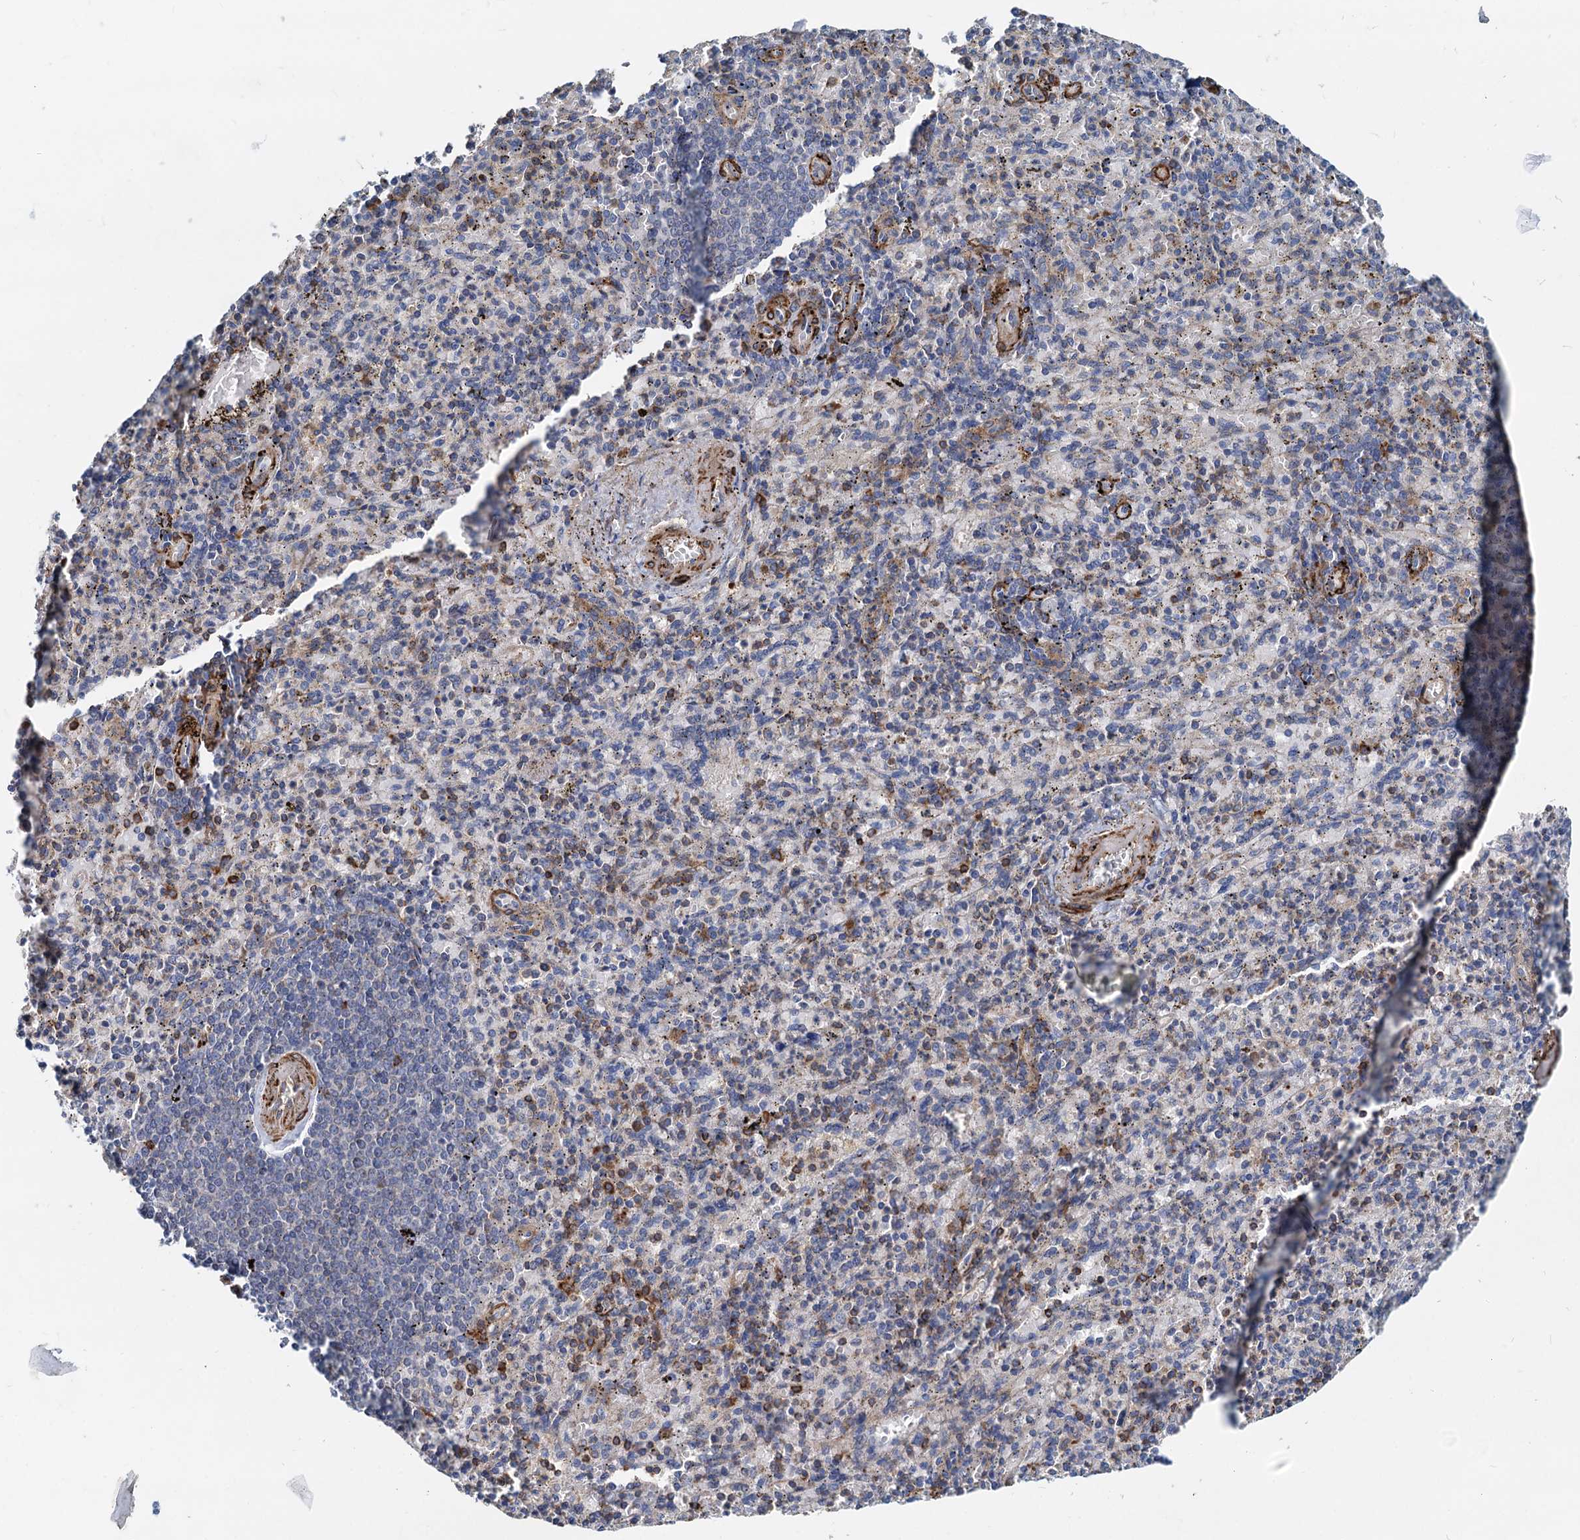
{"staining": {"intensity": "moderate", "quantity": "<25%", "location": "cytoplasmic/membranous"}, "tissue": "spleen", "cell_type": "Cells in red pulp", "image_type": "normal", "snomed": [{"axis": "morphology", "description": "Normal tissue, NOS"}, {"axis": "topography", "description": "Spleen"}], "caption": "Brown immunohistochemical staining in benign human spleen demonstrates moderate cytoplasmic/membranous staining in approximately <25% of cells in red pulp. The protein of interest is stained brown, and the nuclei are stained in blue (DAB IHC with brightfield microscopy, high magnification).", "gene": "LNX2", "patient": {"sex": "female", "age": 74}}